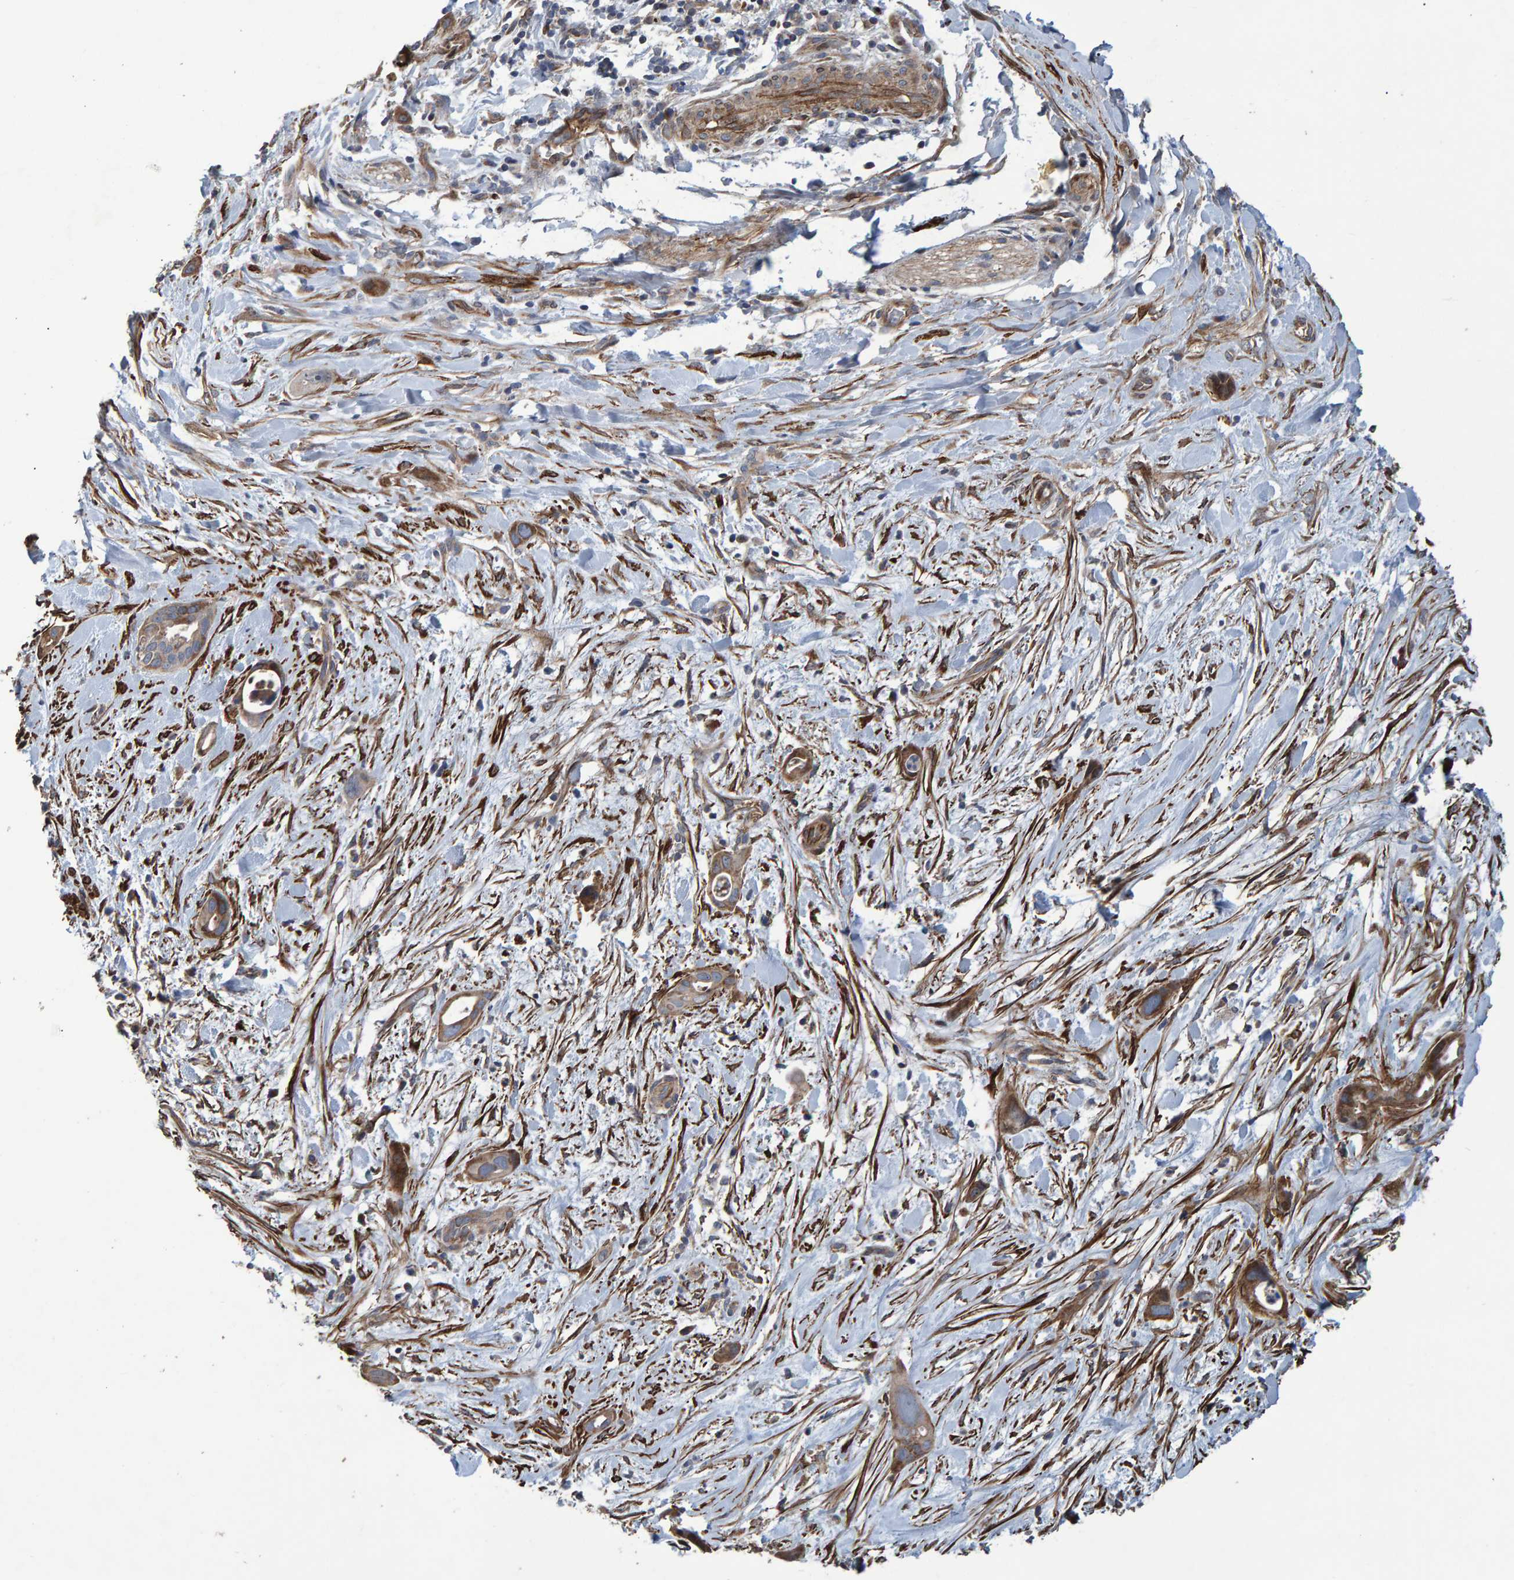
{"staining": {"intensity": "moderate", "quantity": ">75%", "location": "cytoplasmic/membranous"}, "tissue": "pancreatic cancer", "cell_type": "Tumor cells", "image_type": "cancer", "snomed": [{"axis": "morphology", "description": "Adenocarcinoma, NOS"}, {"axis": "topography", "description": "Pancreas"}], "caption": "The immunohistochemical stain labels moderate cytoplasmic/membranous staining in tumor cells of adenocarcinoma (pancreatic) tissue.", "gene": "SLIT2", "patient": {"sex": "male", "age": 59}}